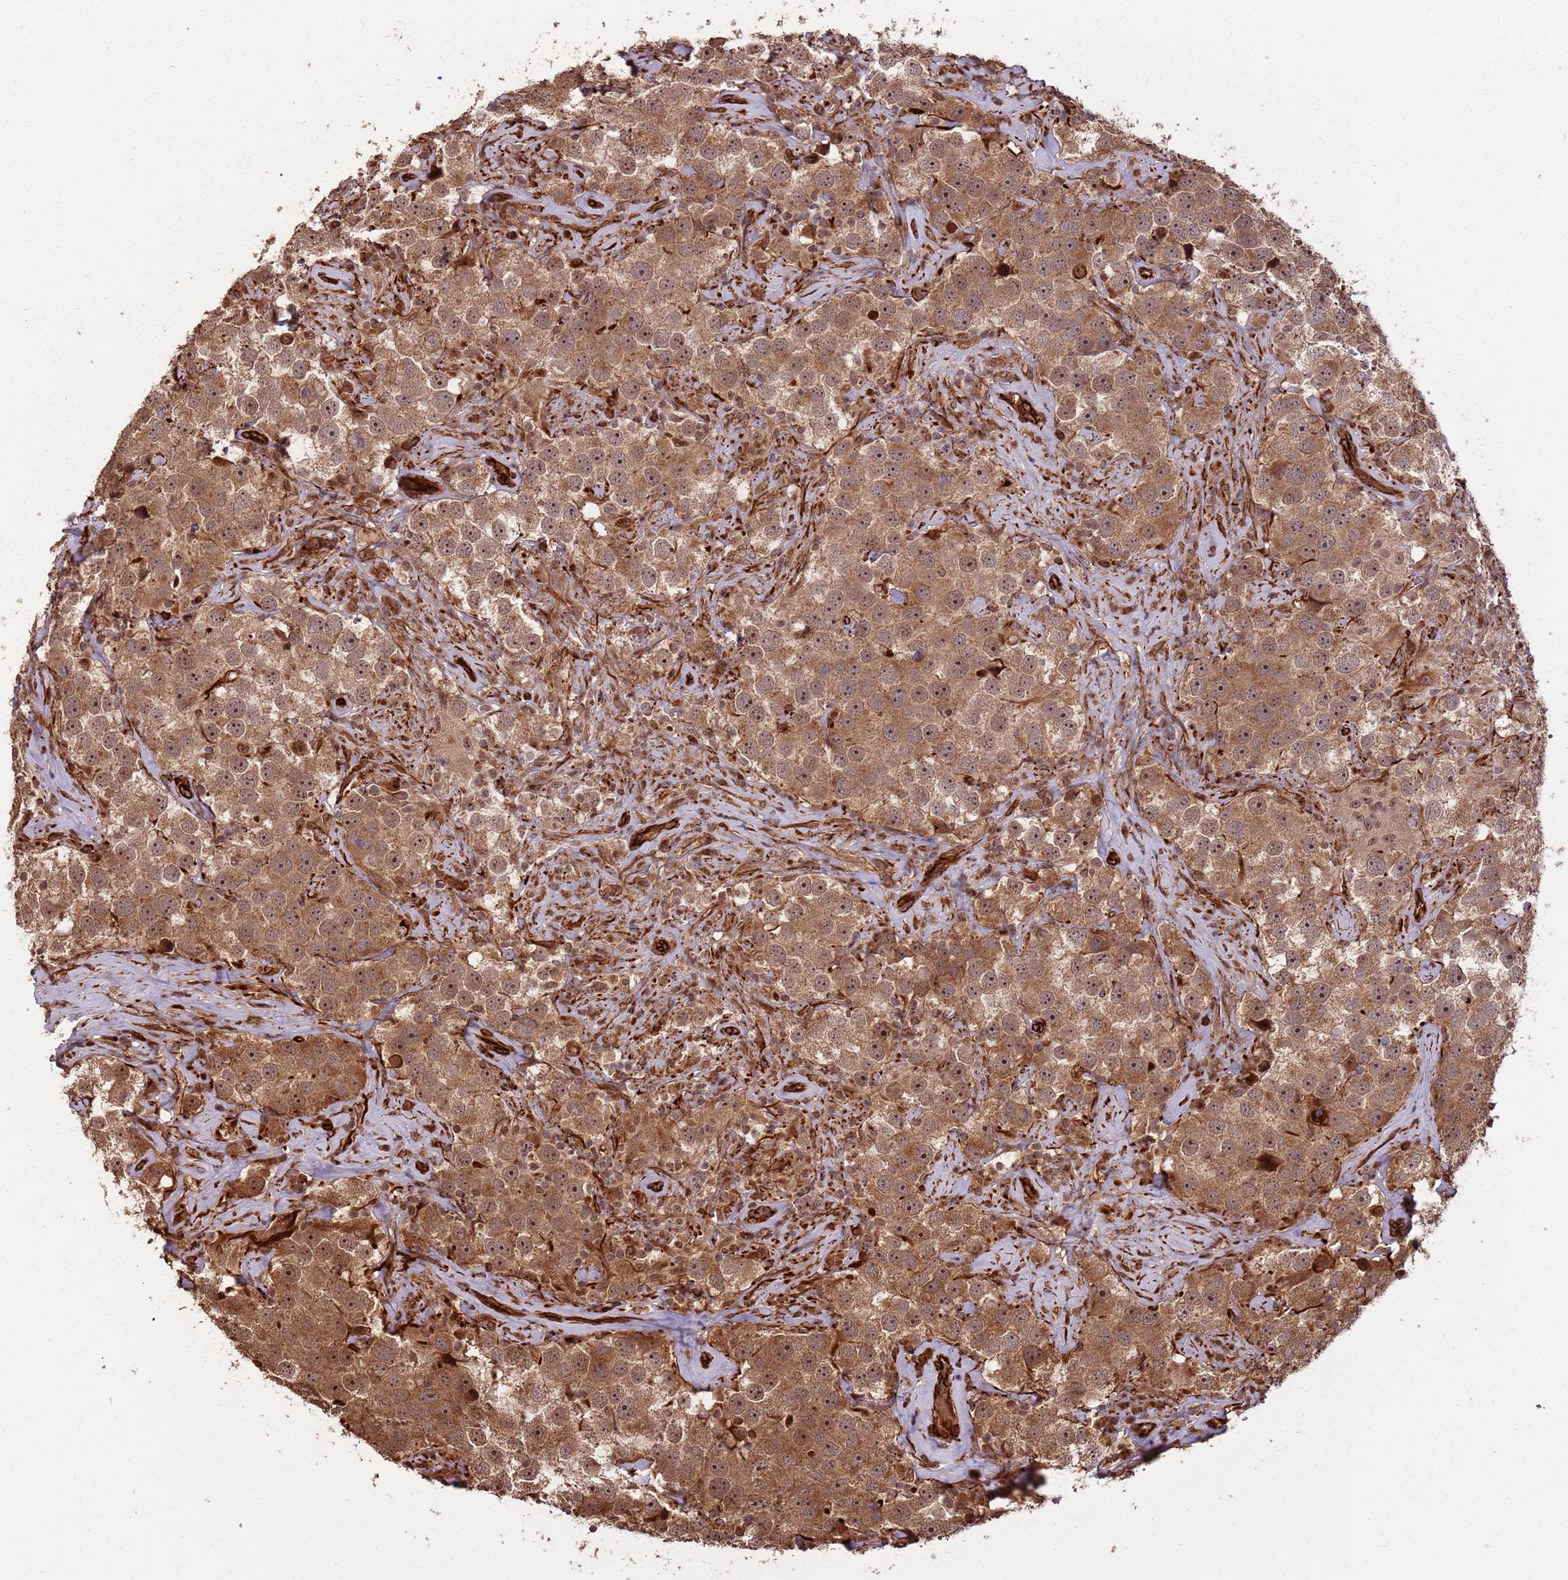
{"staining": {"intensity": "moderate", "quantity": ">75%", "location": "cytoplasmic/membranous,nuclear"}, "tissue": "testis cancer", "cell_type": "Tumor cells", "image_type": "cancer", "snomed": [{"axis": "morphology", "description": "Seminoma, NOS"}, {"axis": "topography", "description": "Testis"}], "caption": "This photomicrograph demonstrates testis seminoma stained with immunohistochemistry (IHC) to label a protein in brown. The cytoplasmic/membranous and nuclear of tumor cells show moderate positivity for the protein. Nuclei are counter-stained blue.", "gene": "ADAMTS3", "patient": {"sex": "male", "age": 49}}